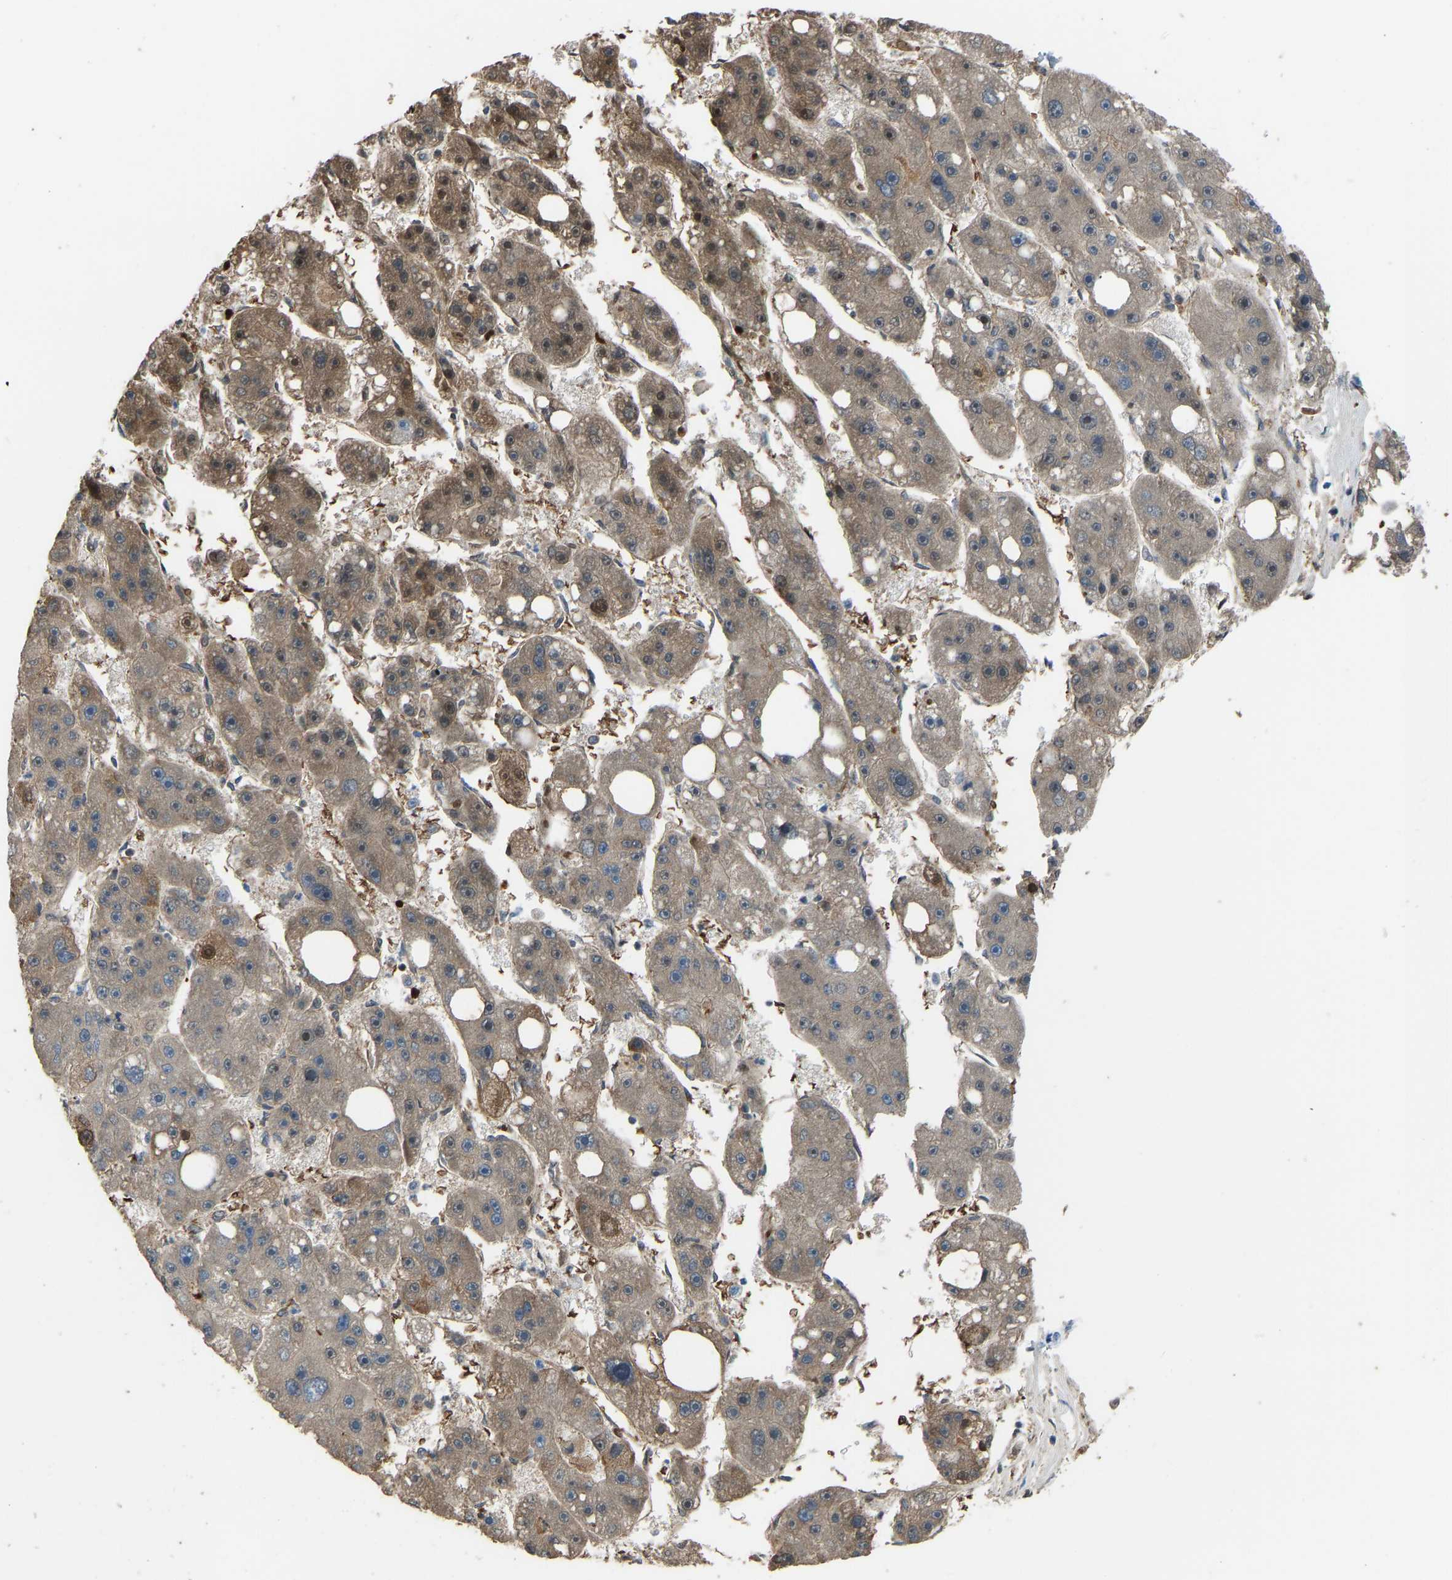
{"staining": {"intensity": "moderate", "quantity": ">75%", "location": "cytoplasmic/membranous,nuclear"}, "tissue": "liver cancer", "cell_type": "Tumor cells", "image_type": "cancer", "snomed": [{"axis": "morphology", "description": "Carcinoma, Hepatocellular, NOS"}, {"axis": "topography", "description": "Liver"}], "caption": "Immunohistochemical staining of human hepatocellular carcinoma (liver) displays moderate cytoplasmic/membranous and nuclear protein positivity in approximately >75% of tumor cells. The protein is shown in brown color, while the nuclei are stained blue.", "gene": "PIGS", "patient": {"sex": "female", "age": 61}}